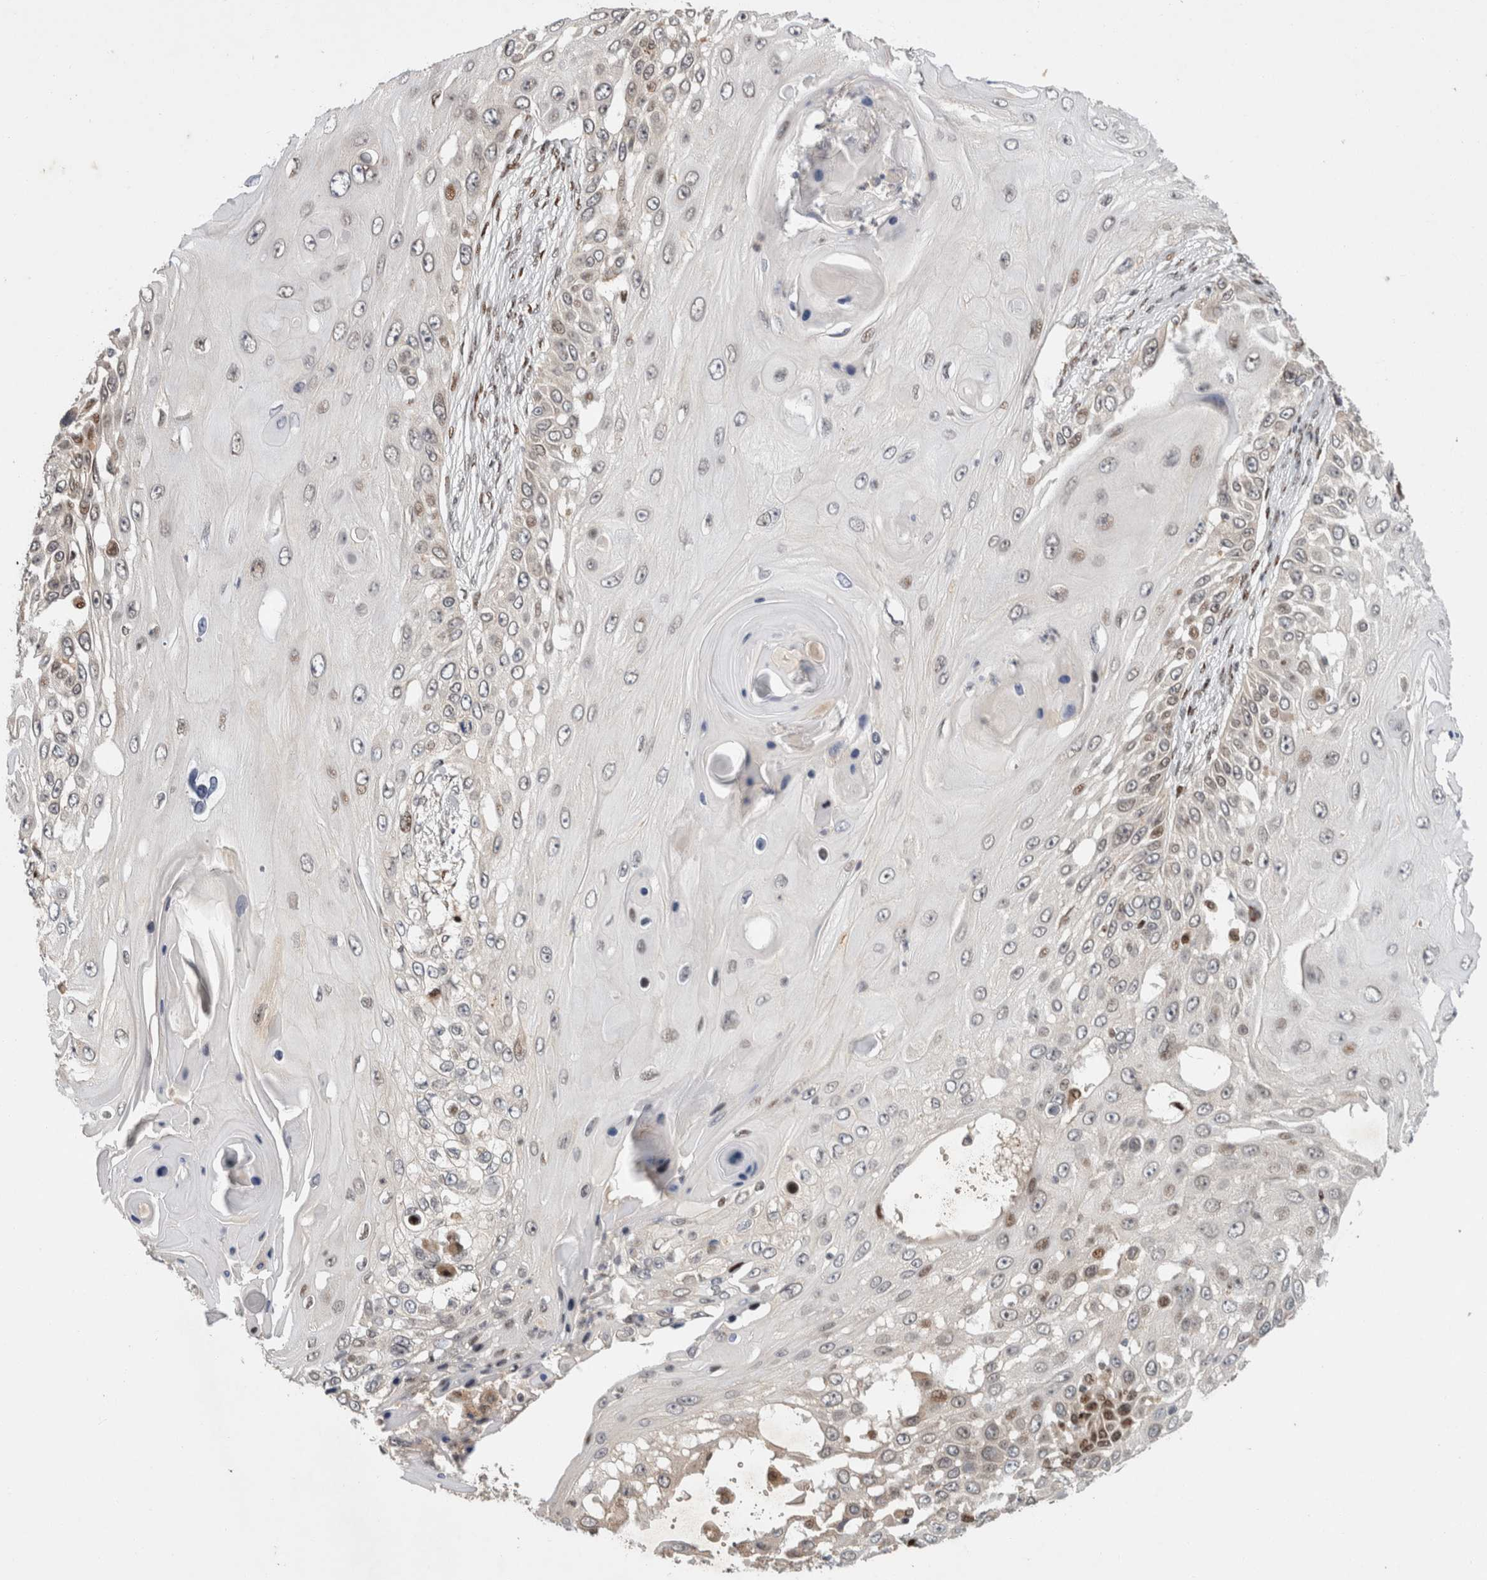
{"staining": {"intensity": "weak", "quantity": "<25%", "location": "nuclear"}, "tissue": "skin cancer", "cell_type": "Tumor cells", "image_type": "cancer", "snomed": [{"axis": "morphology", "description": "Squamous cell carcinoma, NOS"}, {"axis": "topography", "description": "Skin"}], "caption": "This is a histopathology image of immunohistochemistry (IHC) staining of skin squamous cell carcinoma, which shows no staining in tumor cells. Brightfield microscopy of IHC stained with DAB (3,3'-diaminobenzidine) (brown) and hematoxylin (blue), captured at high magnification.", "gene": "C8orf58", "patient": {"sex": "female", "age": 44}}